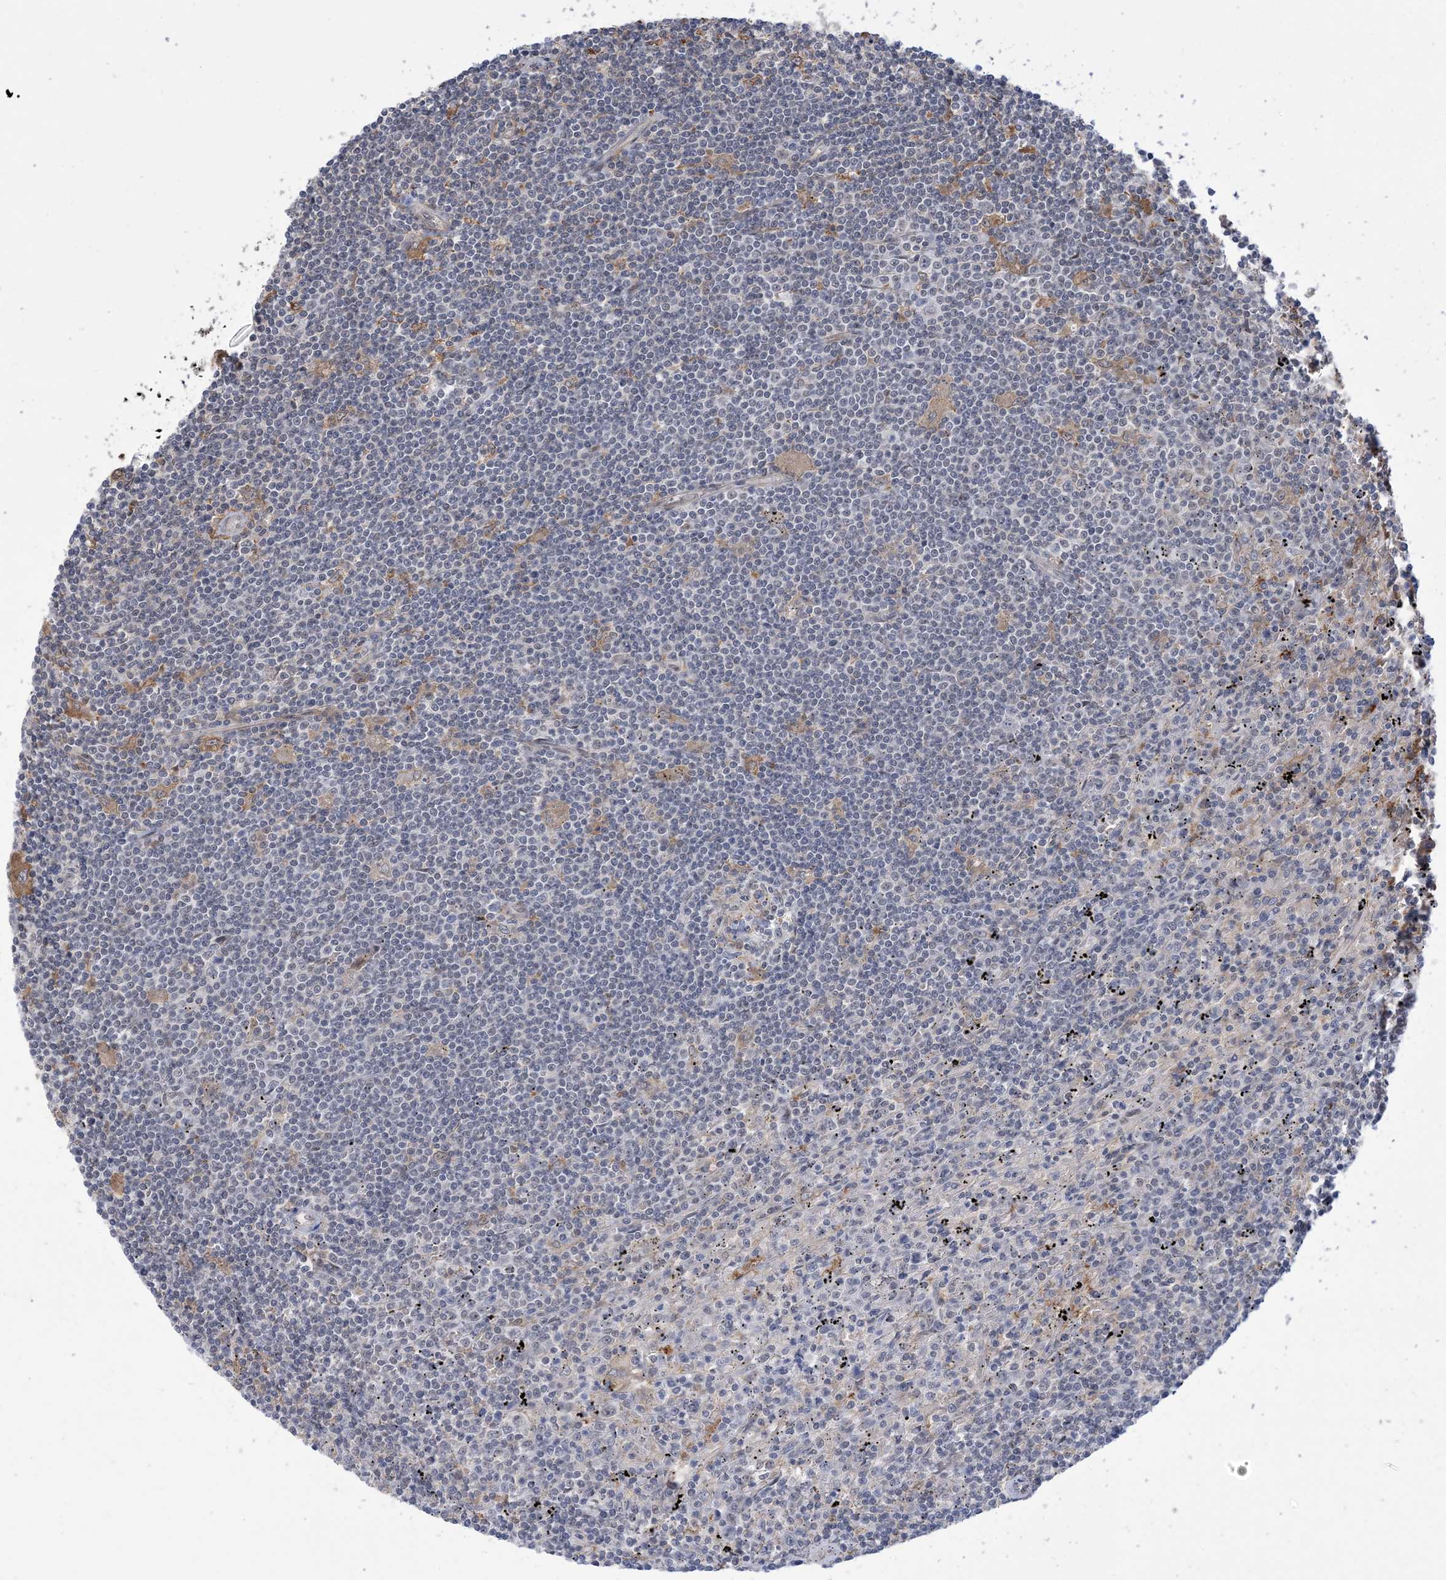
{"staining": {"intensity": "negative", "quantity": "none", "location": "none"}, "tissue": "lymphoma", "cell_type": "Tumor cells", "image_type": "cancer", "snomed": [{"axis": "morphology", "description": "Malignant lymphoma, non-Hodgkin's type, Low grade"}, {"axis": "topography", "description": "Spleen"}], "caption": "Immunohistochemical staining of low-grade malignant lymphoma, non-Hodgkin's type displays no significant positivity in tumor cells. (Stains: DAB (3,3'-diaminobenzidine) immunohistochemistry with hematoxylin counter stain, Microscopy: brightfield microscopy at high magnification).", "gene": "ZNF8", "patient": {"sex": "male", "age": 76}}